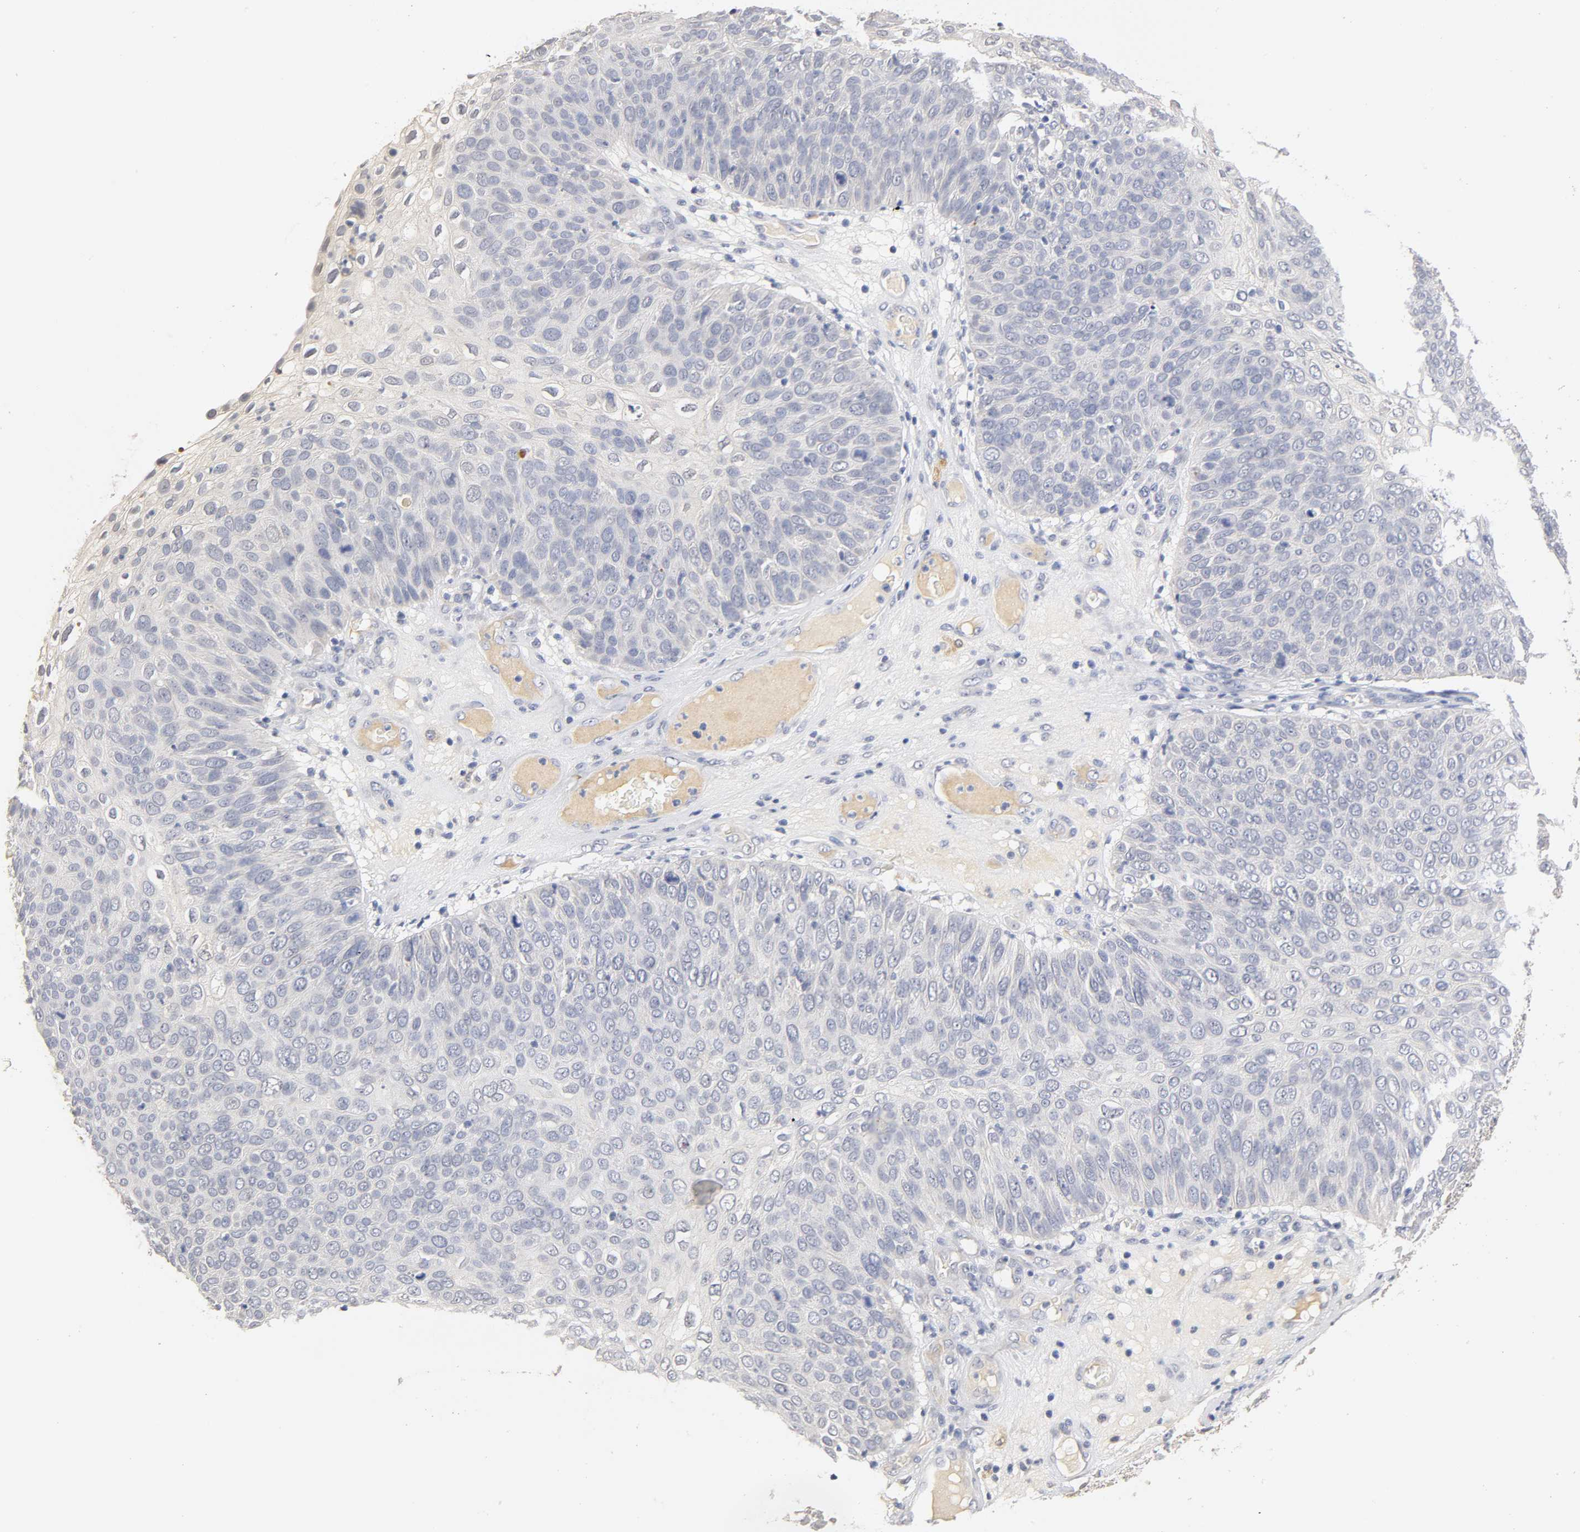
{"staining": {"intensity": "negative", "quantity": "none", "location": "none"}, "tissue": "skin cancer", "cell_type": "Tumor cells", "image_type": "cancer", "snomed": [{"axis": "morphology", "description": "Squamous cell carcinoma, NOS"}, {"axis": "topography", "description": "Skin"}], "caption": "An IHC photomicrograph of skin cancer (squamous cell carcinoma) is shown. There is no staining in tumor cells of skin cancer (squamous cell carcinoma).", "gene": "OVOL1", "patient": {"sex": "male", "age": 87}}